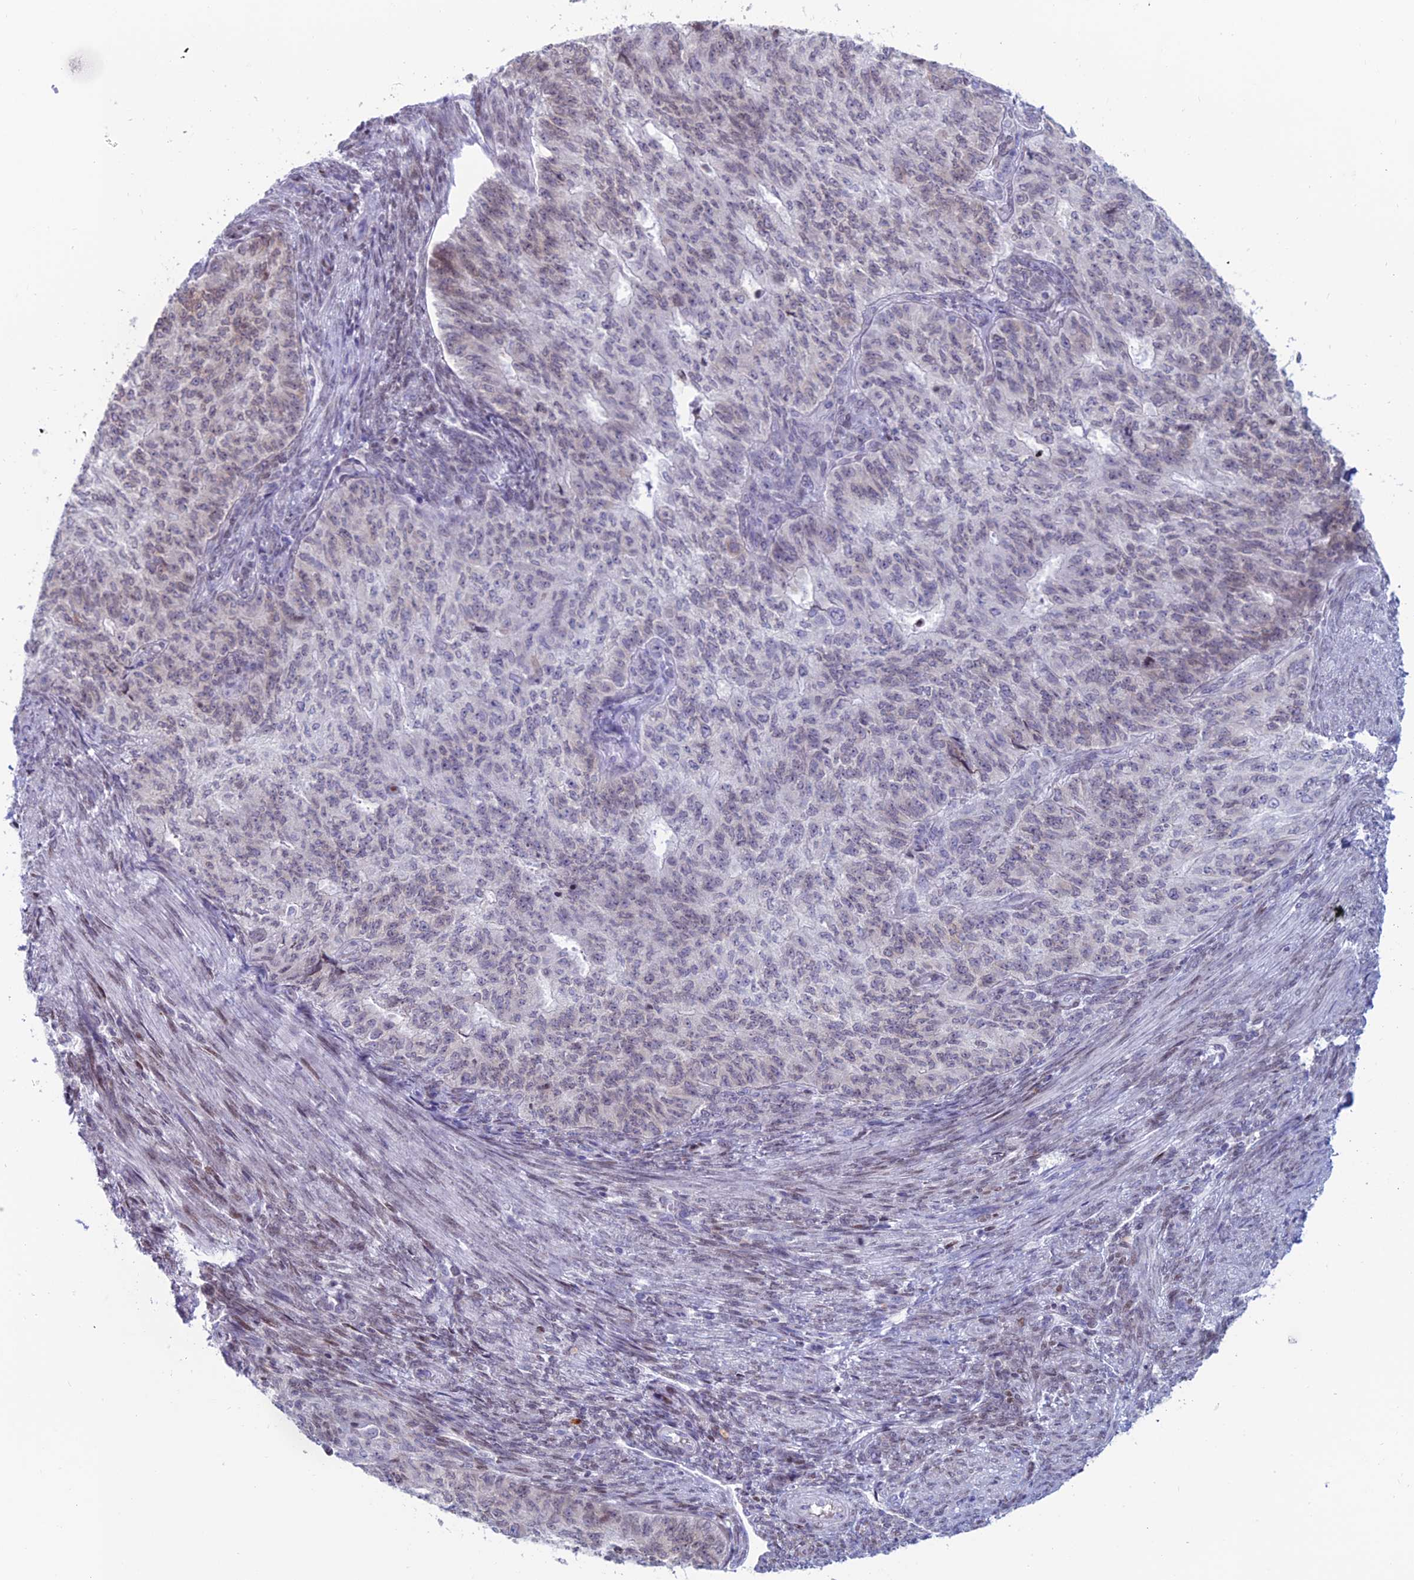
{"staining": {"intensity": "weak", "quantity": "<25%", "location": "nuclear"}, "tissue": "endometrial cancer", "cell_type": "Tumor cells", "image_type": "cancer", "snomed": [{"axis": "morphology", "description": "Adenocarcinoma, NOS"}, {"axis": "topography", "description": "Endometrium"}], "caption": "High magnification brightfield microscopy of adenocarcinoma (endometrial) stained with DAB (brown) and counterstained with hematoxylin (blue): tumor cells show no significant expression. (DAB (3,3'-diaminobenzidine) IHC visualized using brightfield microscopy, high magnification).", "gene": "CERS6", "patient": {"sex": "female", "age": 32}}